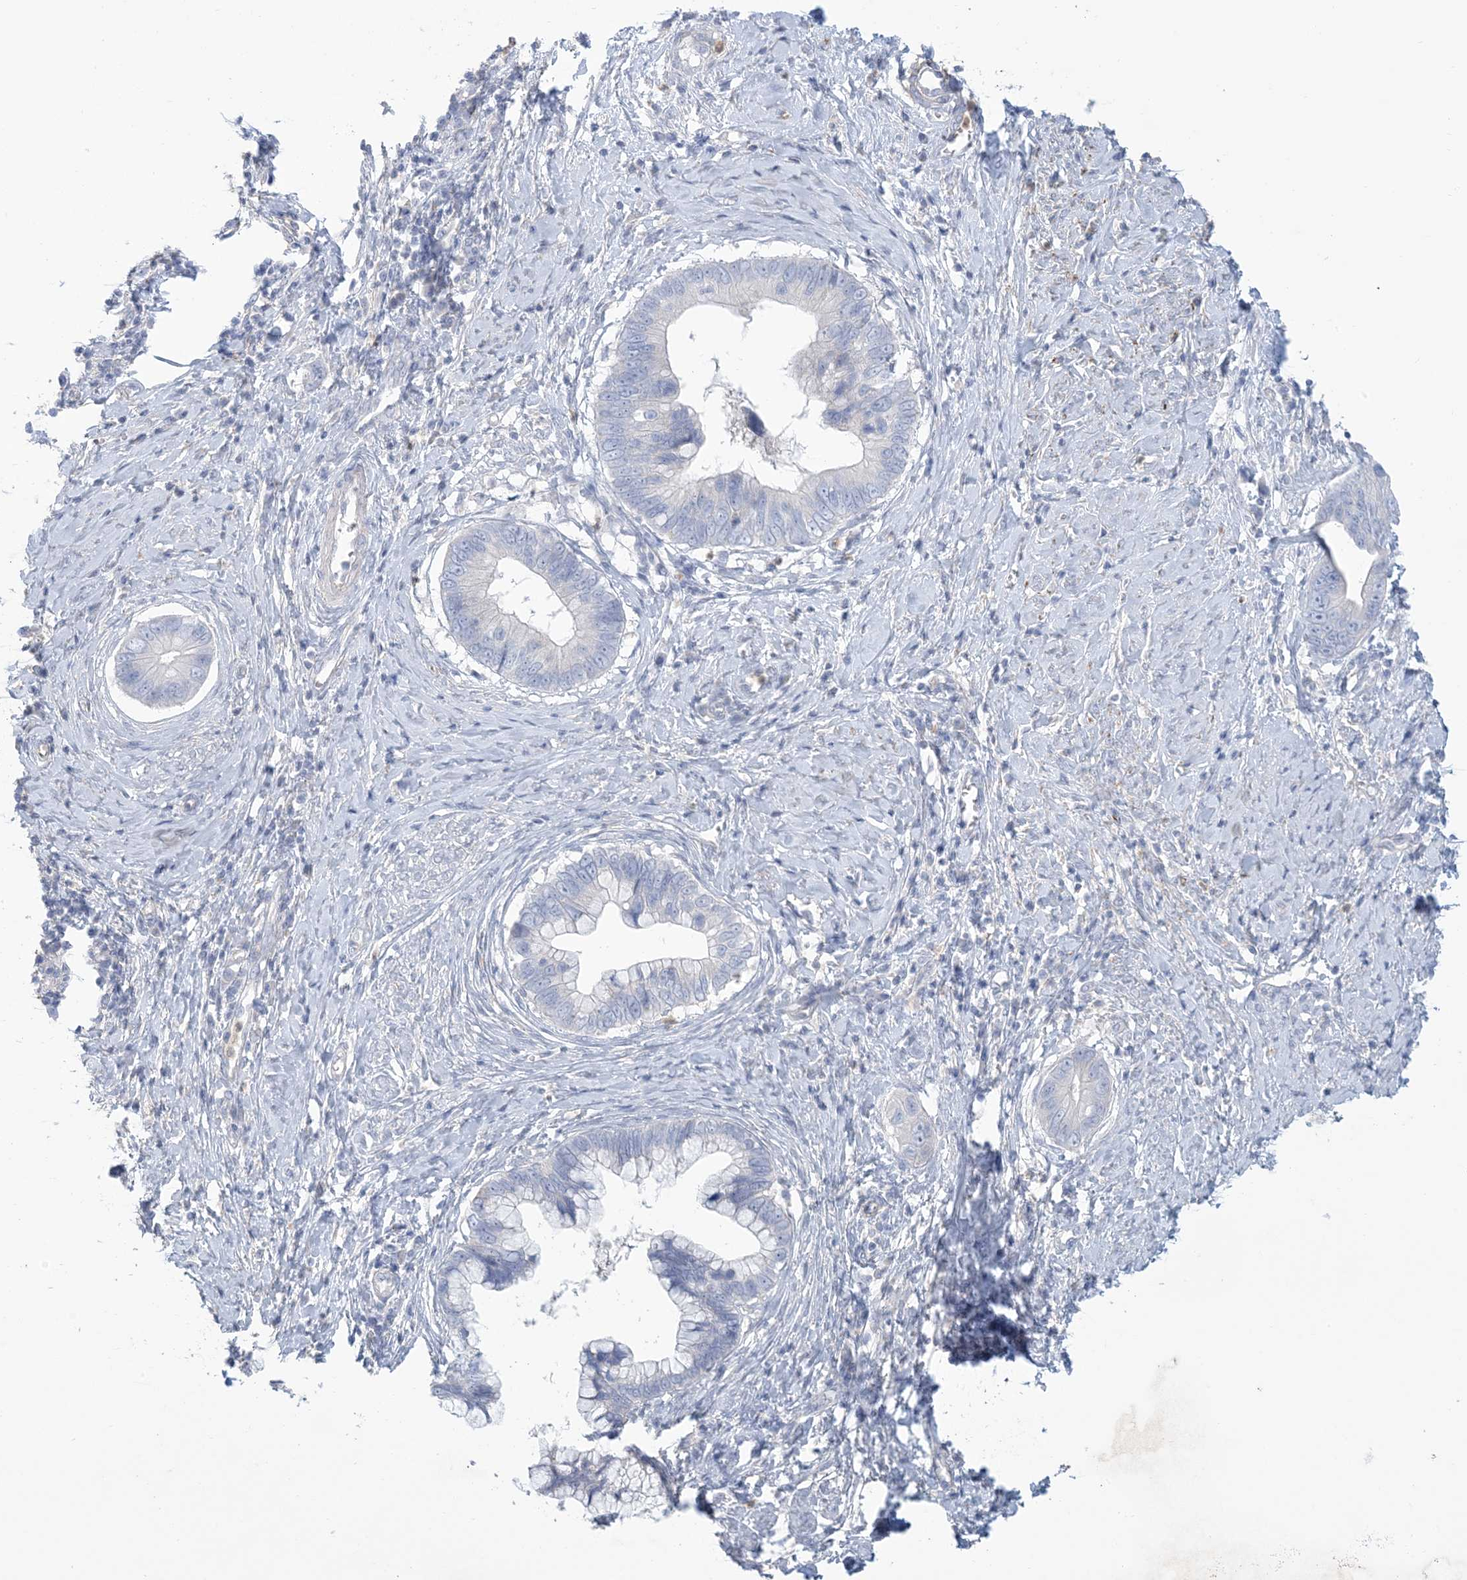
{"staining": {"intensity": "negative", "quantity": "none", "location": "none"}, "tissue": "cervical cancer", "cell_type": "Tumor cells", "image_type": "cancer", "snomed": [{"axis": "morphology", "description": "Adenocarcinoma, NOS"}, {"axis": "topography", "description": "Cervix"}], "caption": "IHC of cervical adenocarcinoma displays no expression in tumor cells. (DAB immunohistochemistry (IHC) visualized using brightfield microscopy, high magnification).", "gene": "MTHFD2L", "patient": {"sex": "female", "age": 44}}